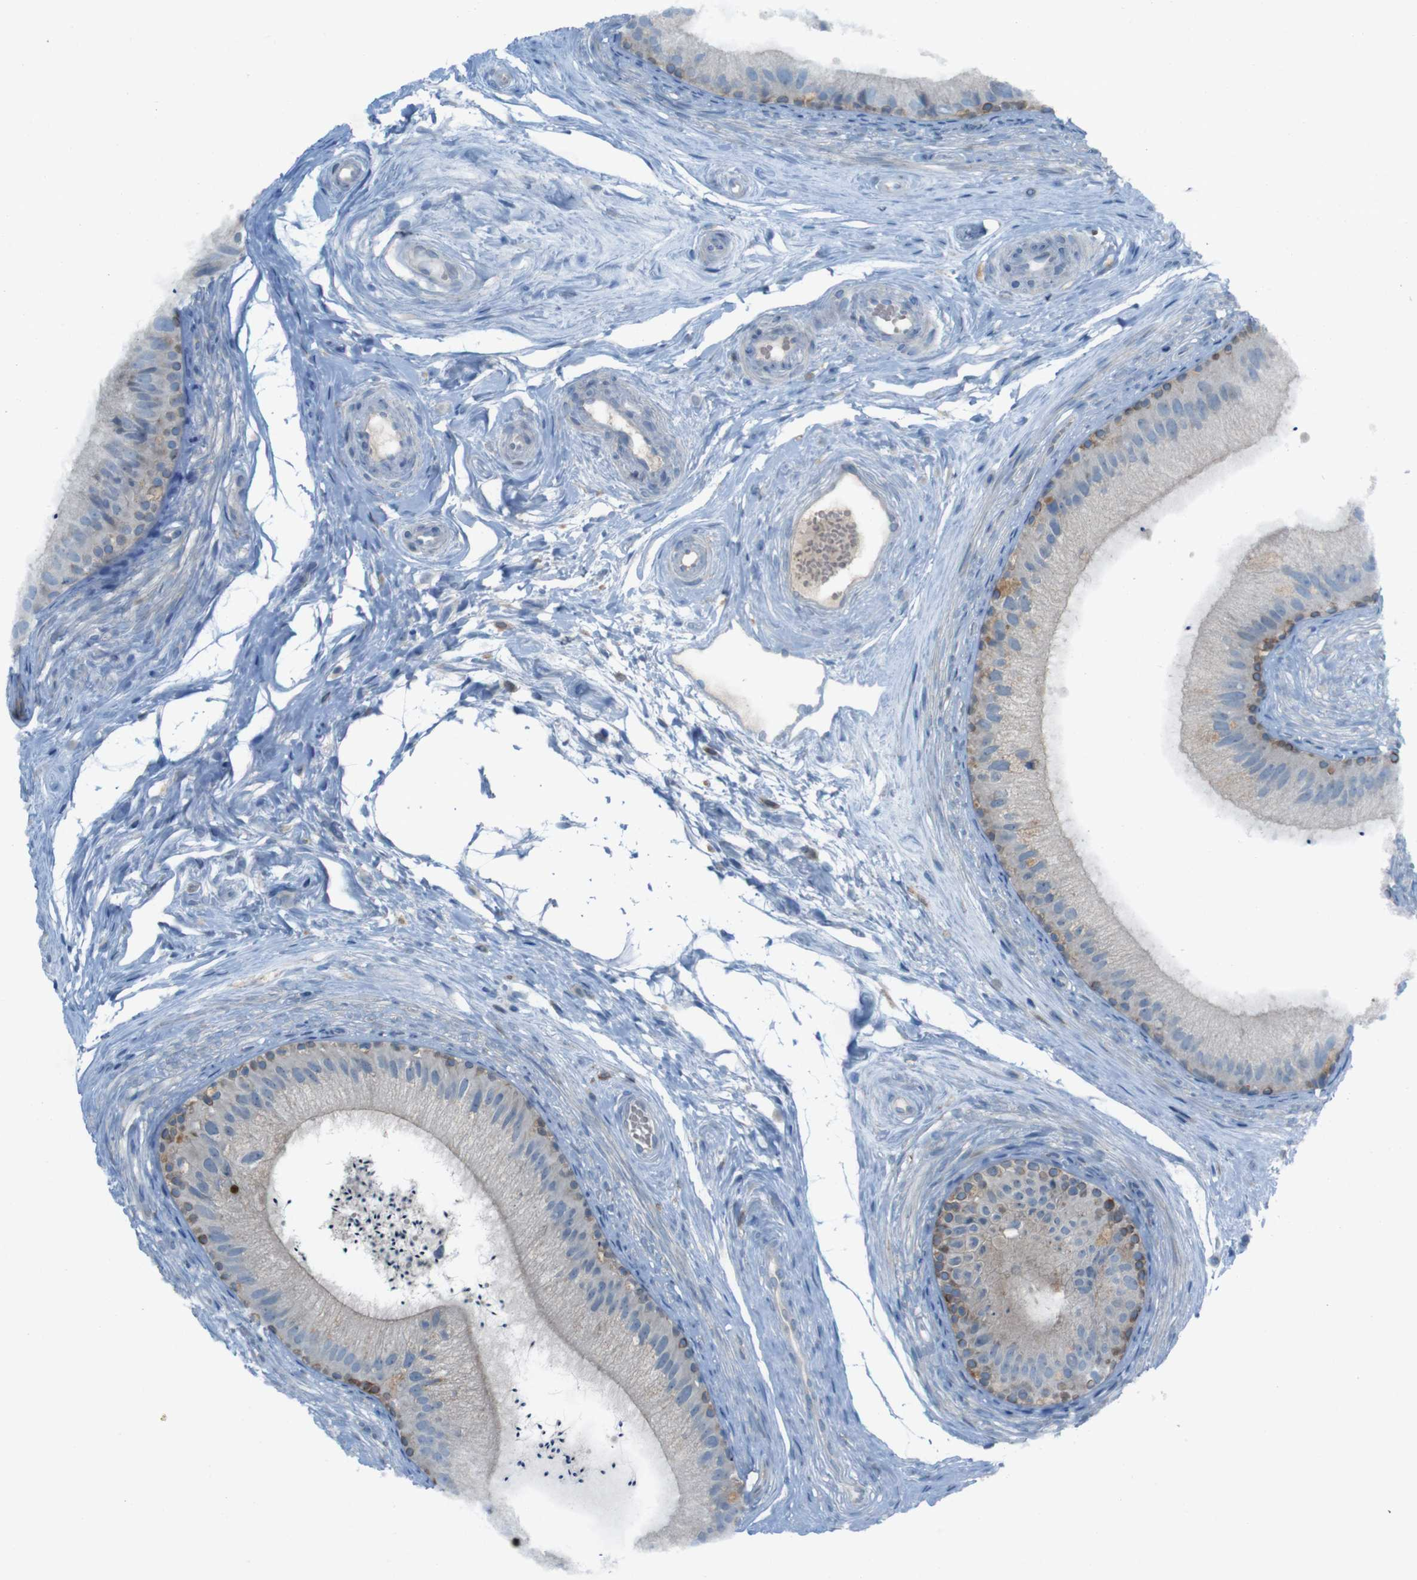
{"staining": {"intensity": "moderate", "quantity": "<25%", "location": "cytoplasmic/membranous"}, "tissue": "epididymis", "cell_type": "Glandular cells", "image_type": "normal", "snomed": [{"axis": "morphology", "description": "Normal tissue, NOS"}, {"axis": "topography", "description": "Epididymis"}], "caption": "A histopathology image showing moderate cytoplasmic/membranous expression in about <25% of glandular cells in benign epididymis, as visualized by brown immunohistochemical staining.", "gene": "MOGAT3", "patient": {"sex": "male", "age": 56}}